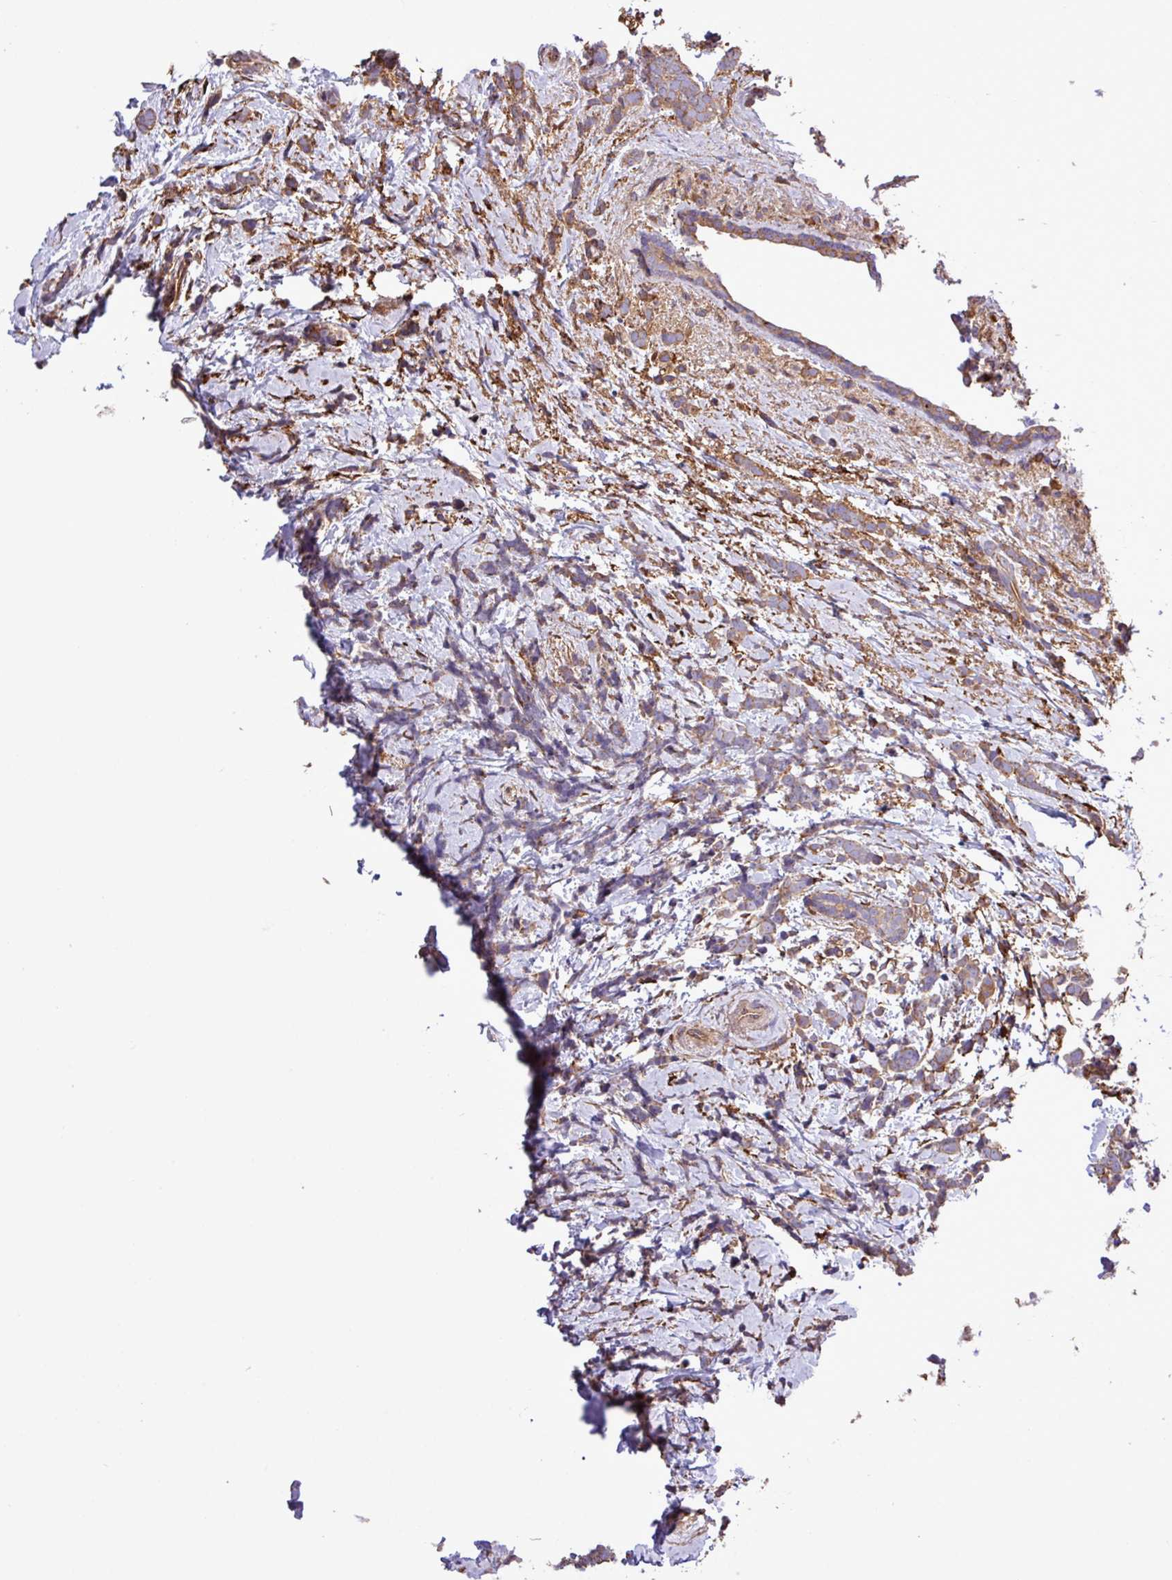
{"staining": {"intensity": "moderate", "quantity": "<25%", "location": "cytoplasmic/membranous"}, "tissue": "breast cancer", "cell_type": "Tumor cells", "image_type": "cancer", "snomed": [{"axis": "morphology", "description": "Lobular carcinoma"}, {"axis": "topography", "description": "Breast"}], "caption": "Lobular carcinoma (breast) stained for a protein reveals moderate cytoplasmic/membranous positivity in tumor cells.", "gene": "MEGF6", "patient": {"sex": "female", "age": 58}}